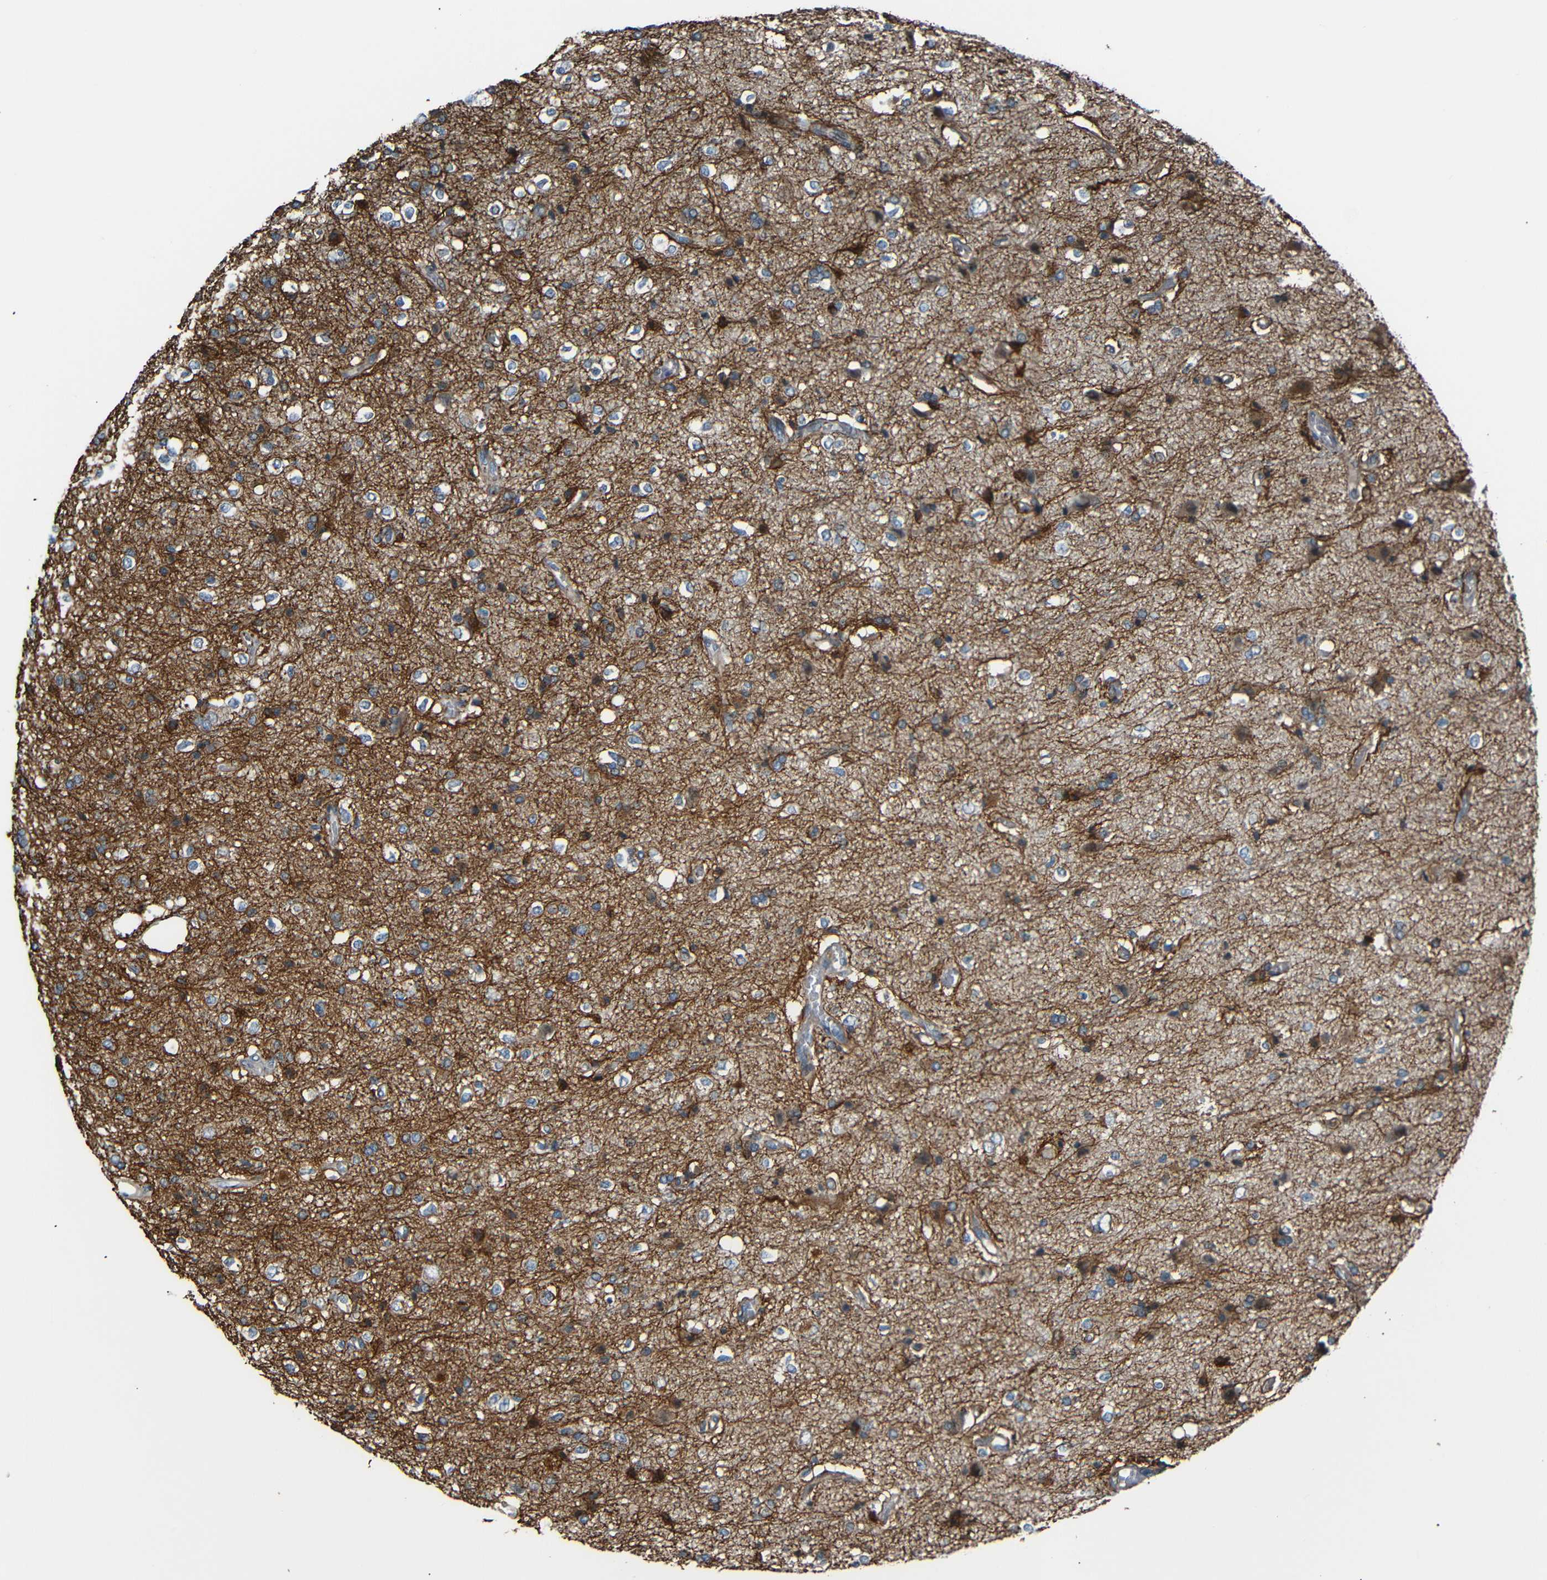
{"staining": {"intensity": "weak", "quantity": "25%-75%", "location": "cytoplasmic/membranous"}, "tissue": "glioma", "cell_type": "Tumor cells", "image_type": "cancer", "snomed": [{"axis": "morphology", "description": "Glioma, malignant, High grade"}, {"axis": "topography", "description": "Brain"}], "caption": "DAB immunohistochemical staining of malignant glioma (high-grade) exhibits weak cytoplasmic/membranous protein expression in approximately 25%-75% of tumor cells.", "gene": "AKAP9", "patient": {"sex": "male", "age": 47}}